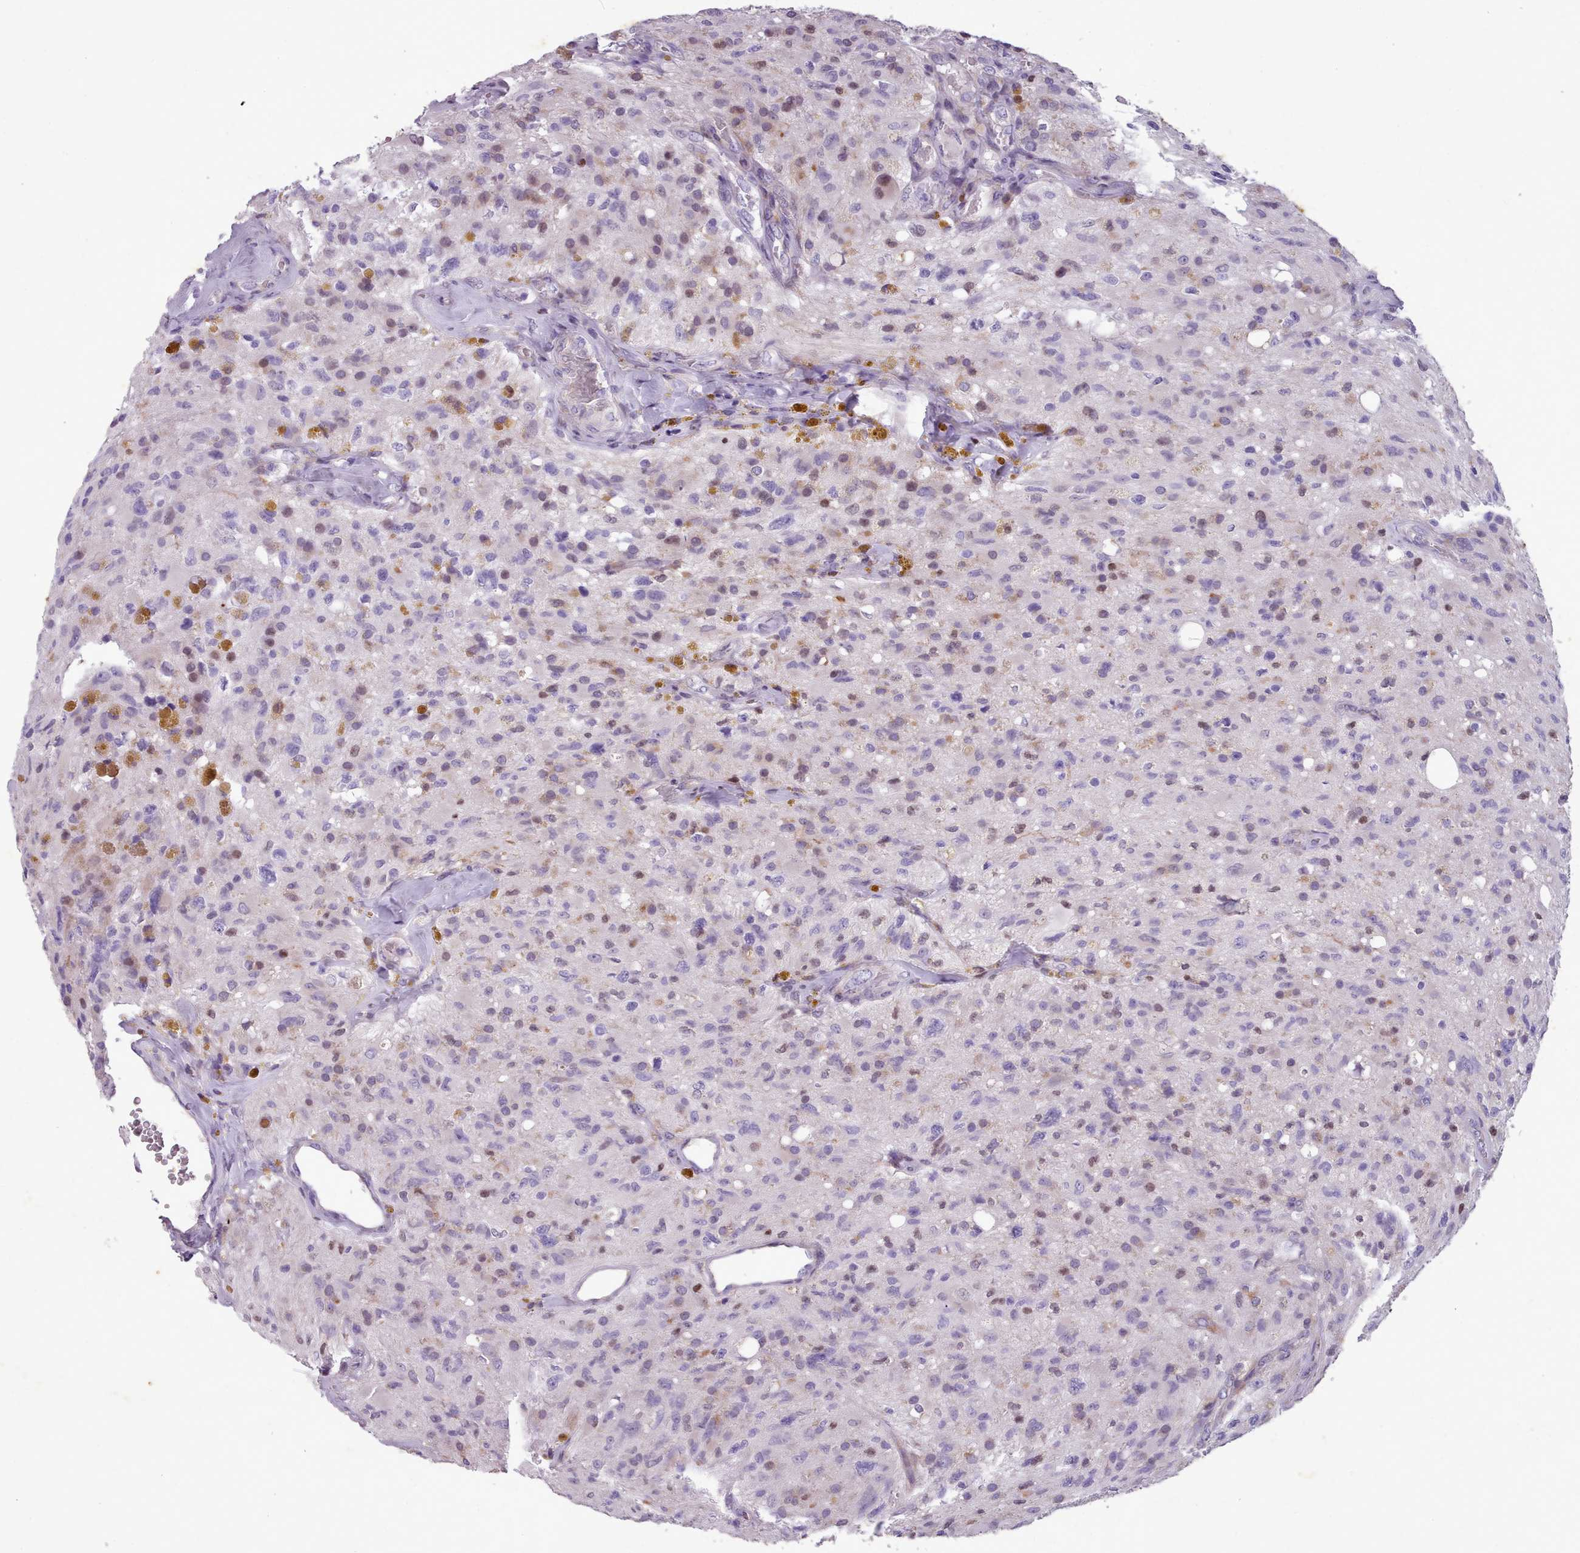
{"staining": {"intensity": "negative", "quantity": "none", "location": "none"}, "tissue": "glioma", "cell_type": "Tumor cells", "image_type": "cancer", "snomed": [{"axis": "morphology", "description": "Glioma, malignant, High grade"}, {"axis": "topography", "description": "Brain"}], "caption": "A high-resolution photomicrograph shows immunohistochemistry staining of glioma, which demonstrates no significant positivity in tumor cells.", "gene": "KCNT2", "patient": {"sex": "male", "age": 69}}